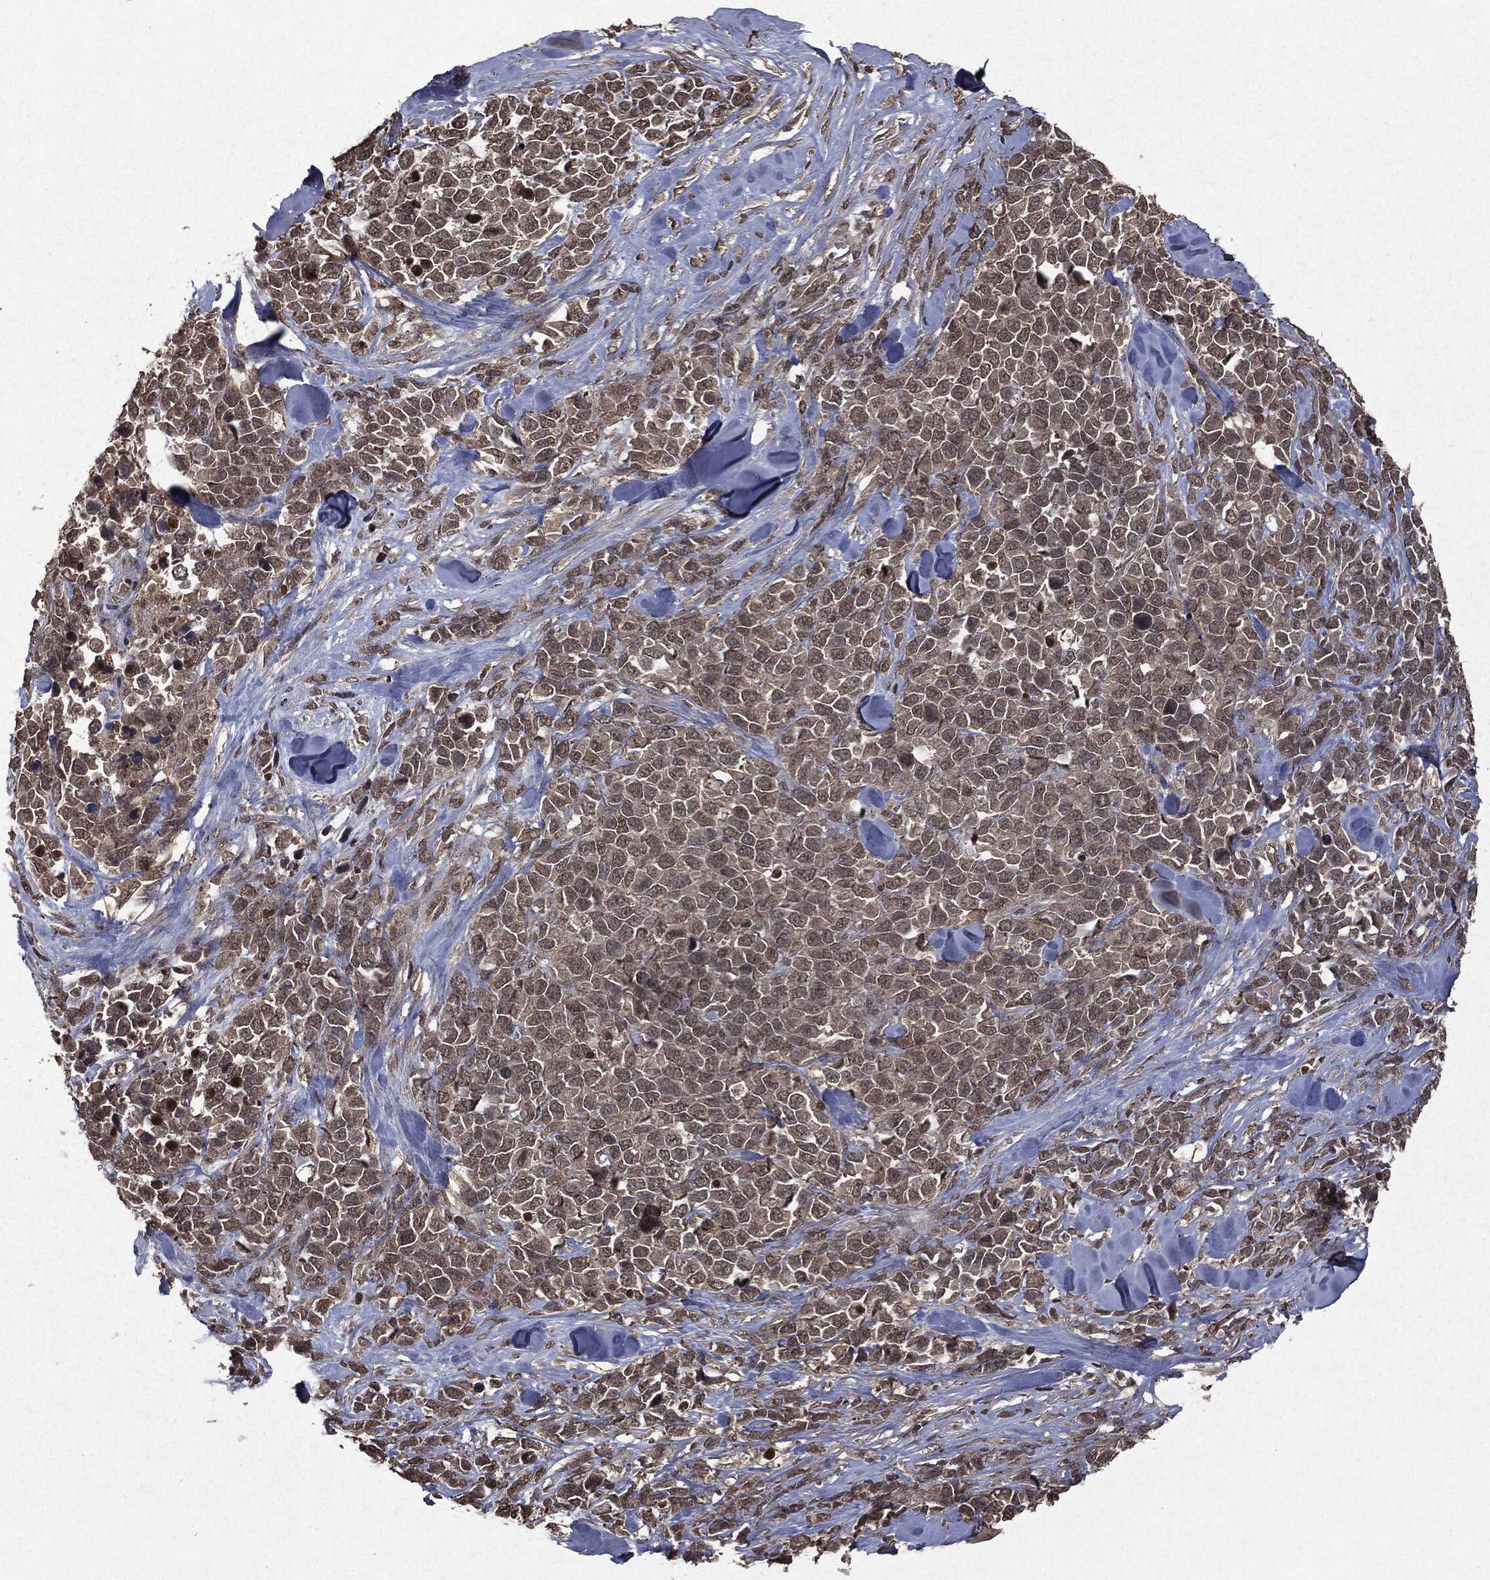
{"staining": {"intensity": "negative", "quantity": "none", "location": "none"}, "tissue": "melanoma", "cell_type": "Tumor cells", "image_type": "cancer", "snomed": [{"axis": "morphology", "description": "Malignant melanoma, Metastatic site"}, {"axis": "topography", "description": "Skin"}], "caption": "An image of malignant melanoma (metastatic site) stained for a protein exhibits no brown staining in tumor cells.", "gene": "PEBP1", "patient": {"sex": "male", "age": 84}}